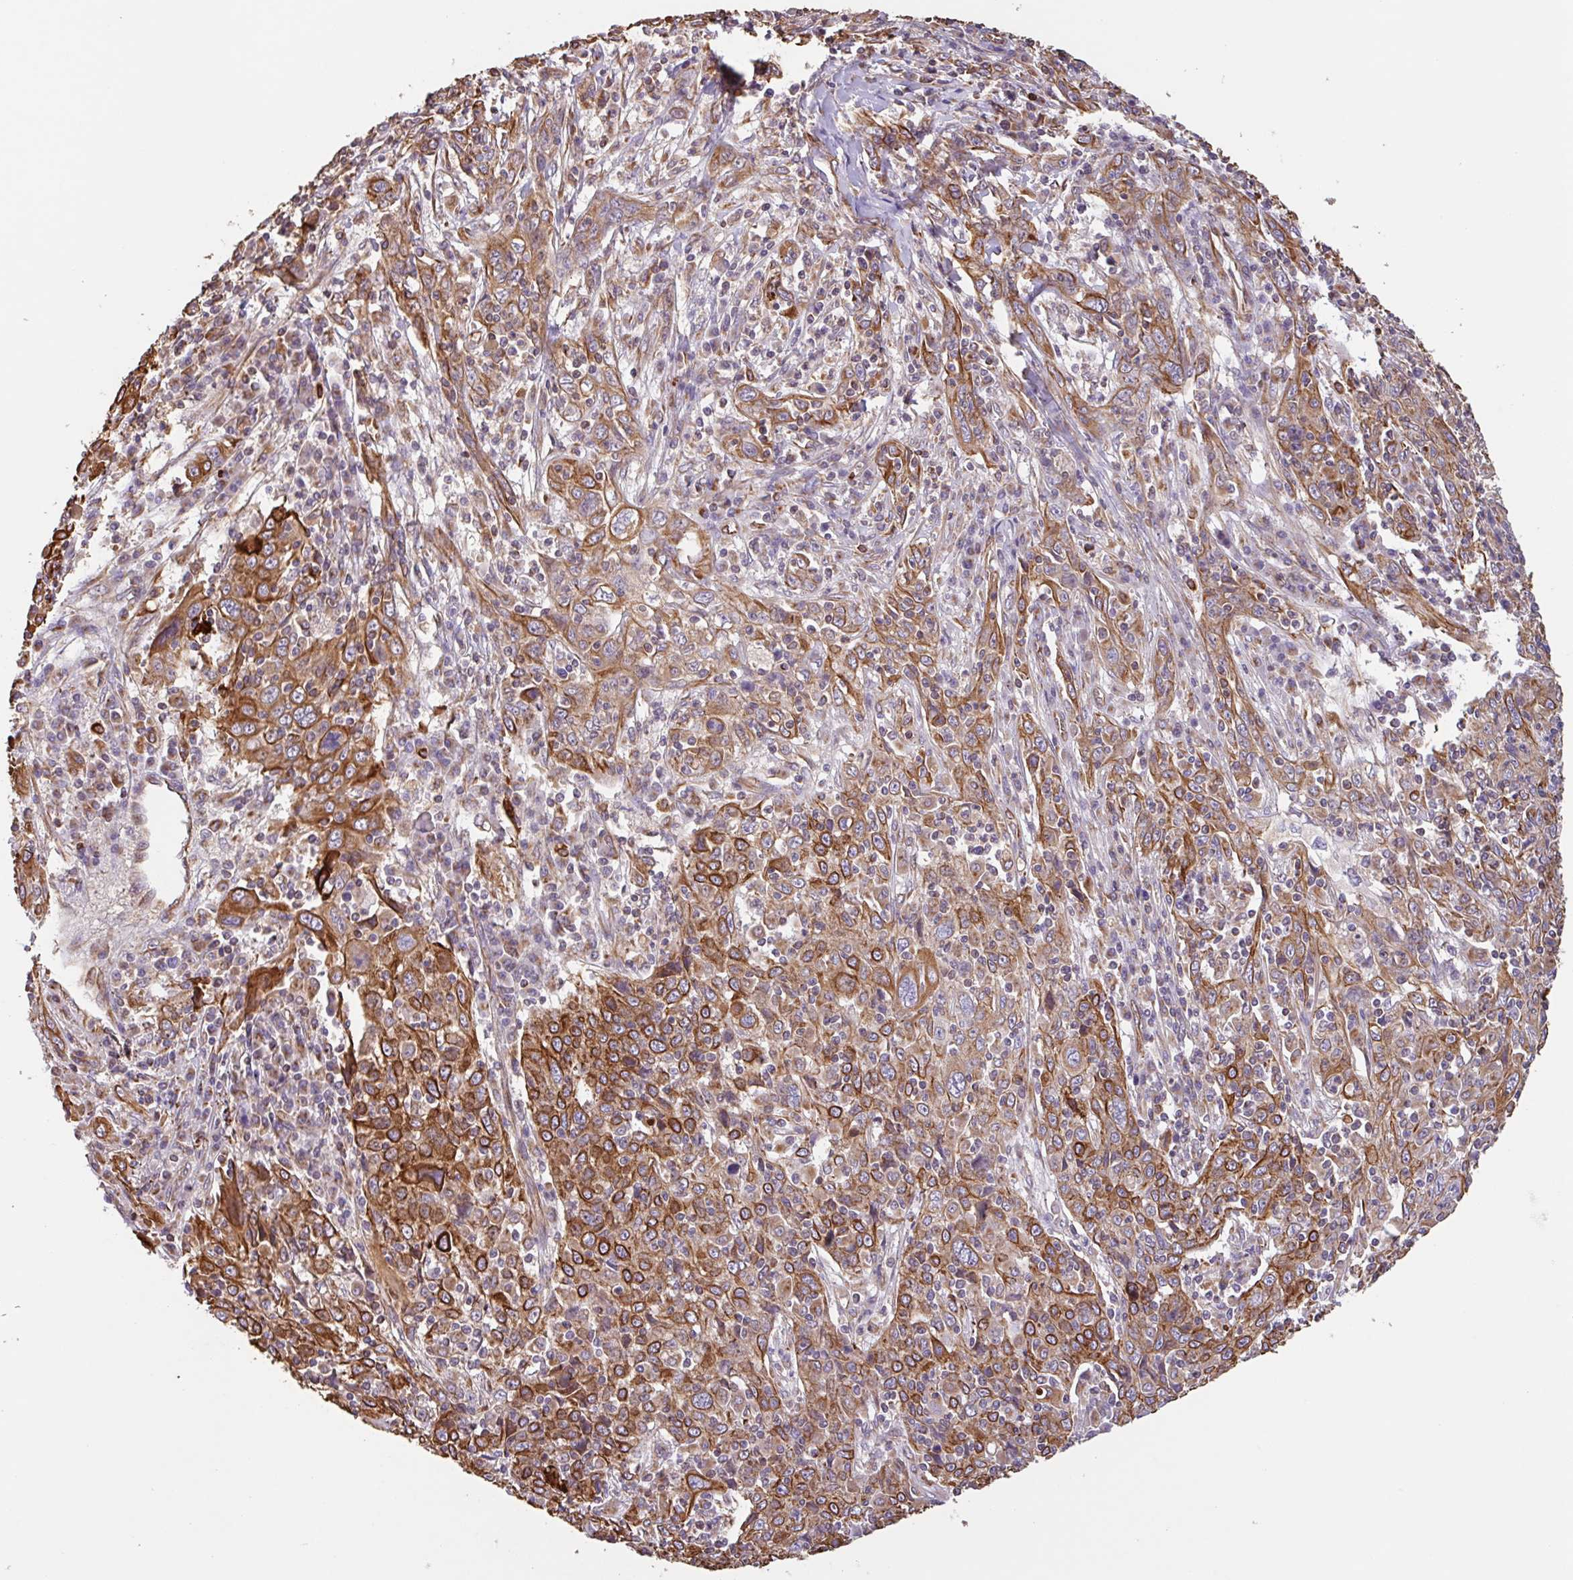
{"staining": {"intensity": "strong", "quantity": ">75%", "location": "cytoplasmic/membranous"}, "tissue": "cervical cancer", "cell_type": "Tumor cells", "image_type": "cancer", "snomed": [{"axis": "morphology", "description": "Squamous cell carcinoma, NOS"}, {"axis": "topography", "description": "Cervix"}], "caption": "An image showing strong cytoplasmic/membranous staining in approximately >75% of tumor cells in squamous cell carcinoma (cervical), as visualized by brown immunohistochemical staining.", "gene": "ZNF790", "patient": {"sex": "female", "age": 46}}